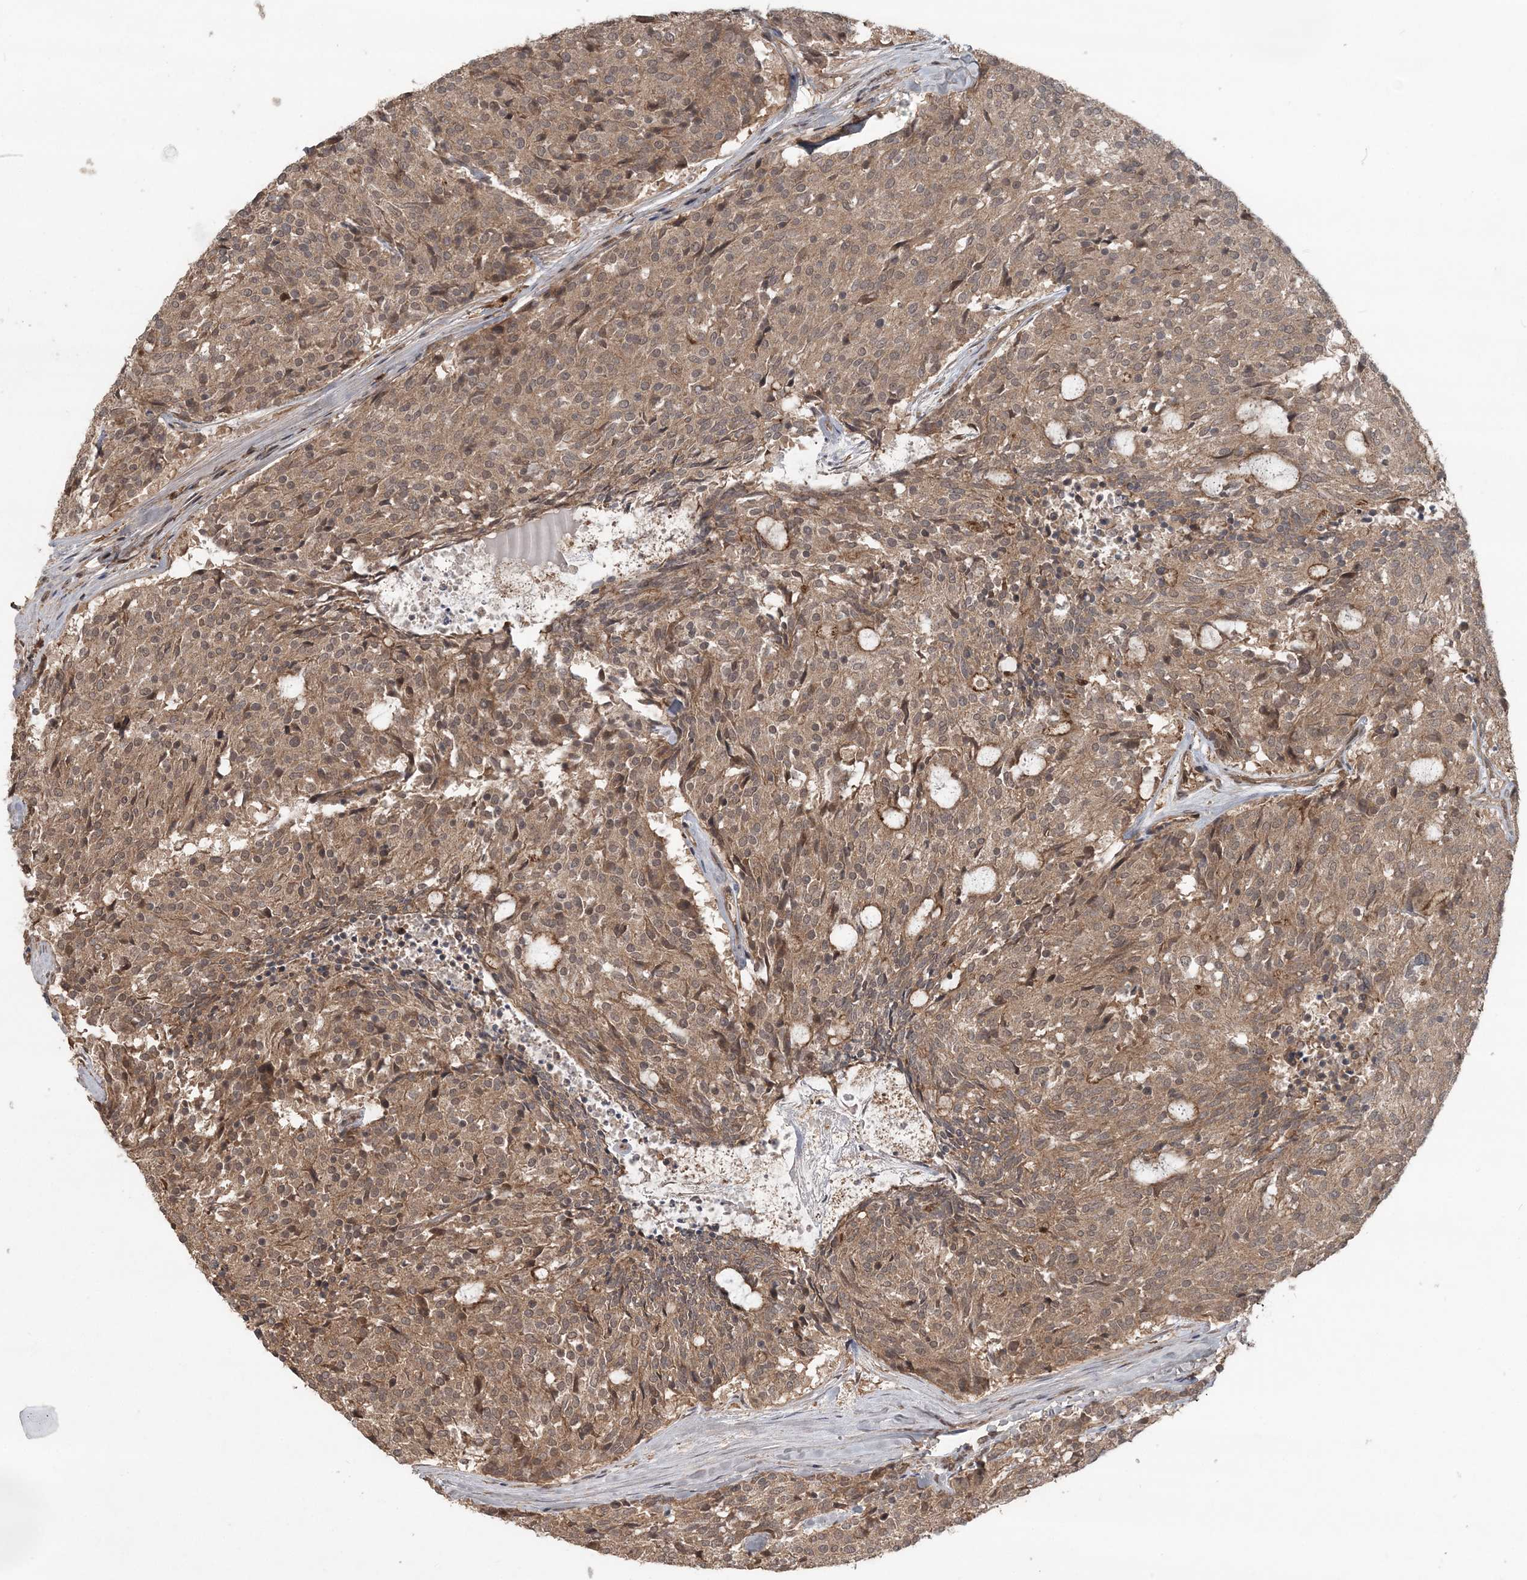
{"staining": {"intensity": "moderate", "quantity": ">75%", "location": "cytoplasmic/membranous"}, "tissue": "carcinoid", "cell_type": "Tumor cells", "image_type": "cancer", "snomed": [{"axis": "morphology", "description": "Carcinoid, malignant, NOS"}, {"axis": "topography", "description": "Pancreas"}], "caption": "Immunohistochemical staining of carcinoid exhibits medium levels of moderate cytoplasmic/membranous protein expression in about >75% of tumor cells.", "gene": "LACC1", "patient": {"sex": "female", "age": 54}}